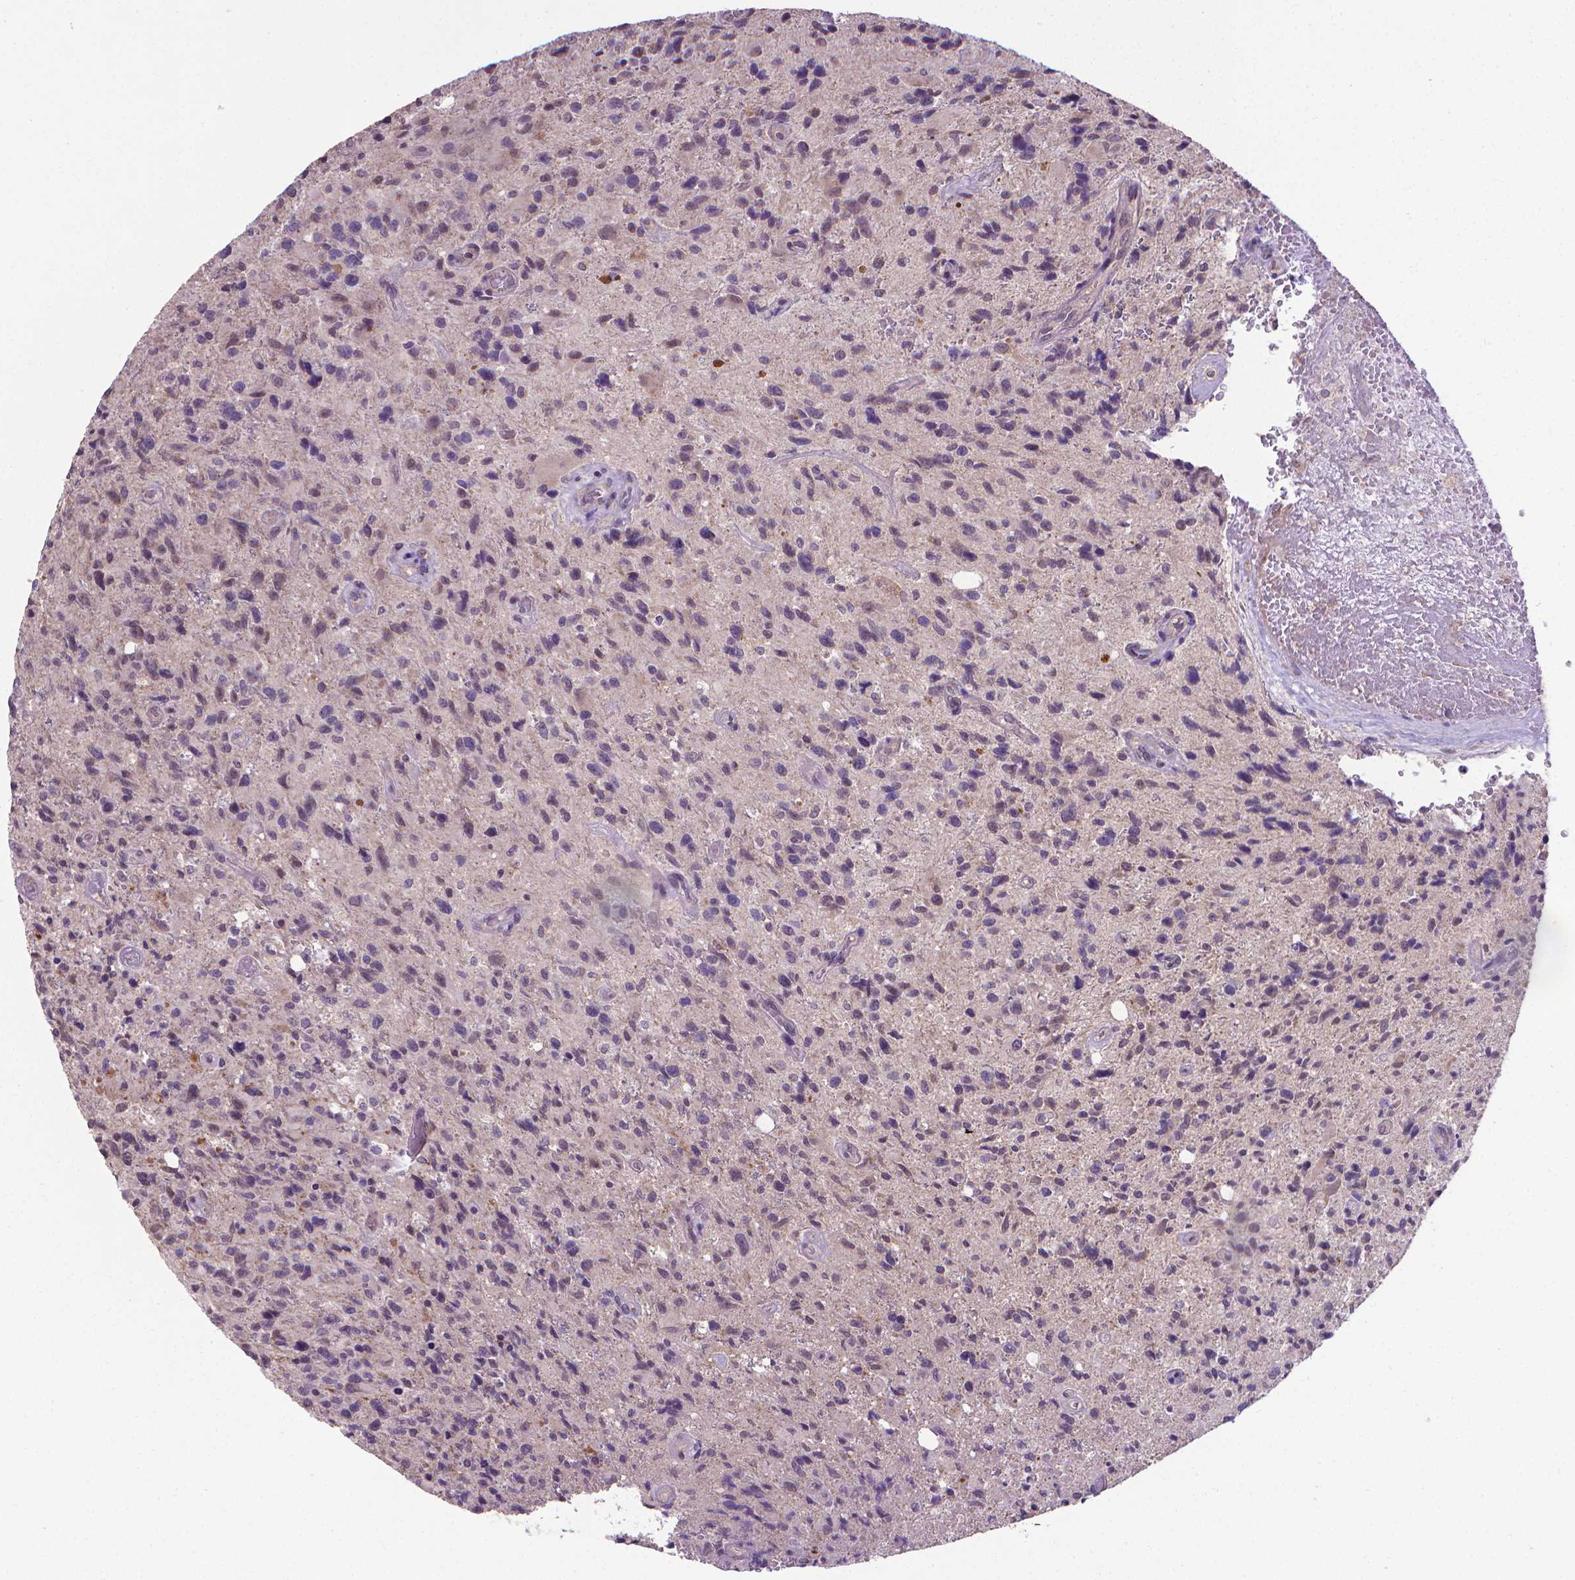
{"staining": {"intensity": "negative", "quantity": "none", "location": "none"}, "tissue": "glioma", "cell_type": "Tumor cells", "image_type": "cancer", "snomed": [{"axis": "morphology", "description": "Glioma, malignant, High grade"}, {"axis": "topography", "description": "Brain"}], "caption": "Photomicrograph shows no protein positivity in tumor cells of glioma tissue.", "gene": "GPR63", "patient": {"sex": "male", "age": 63}}